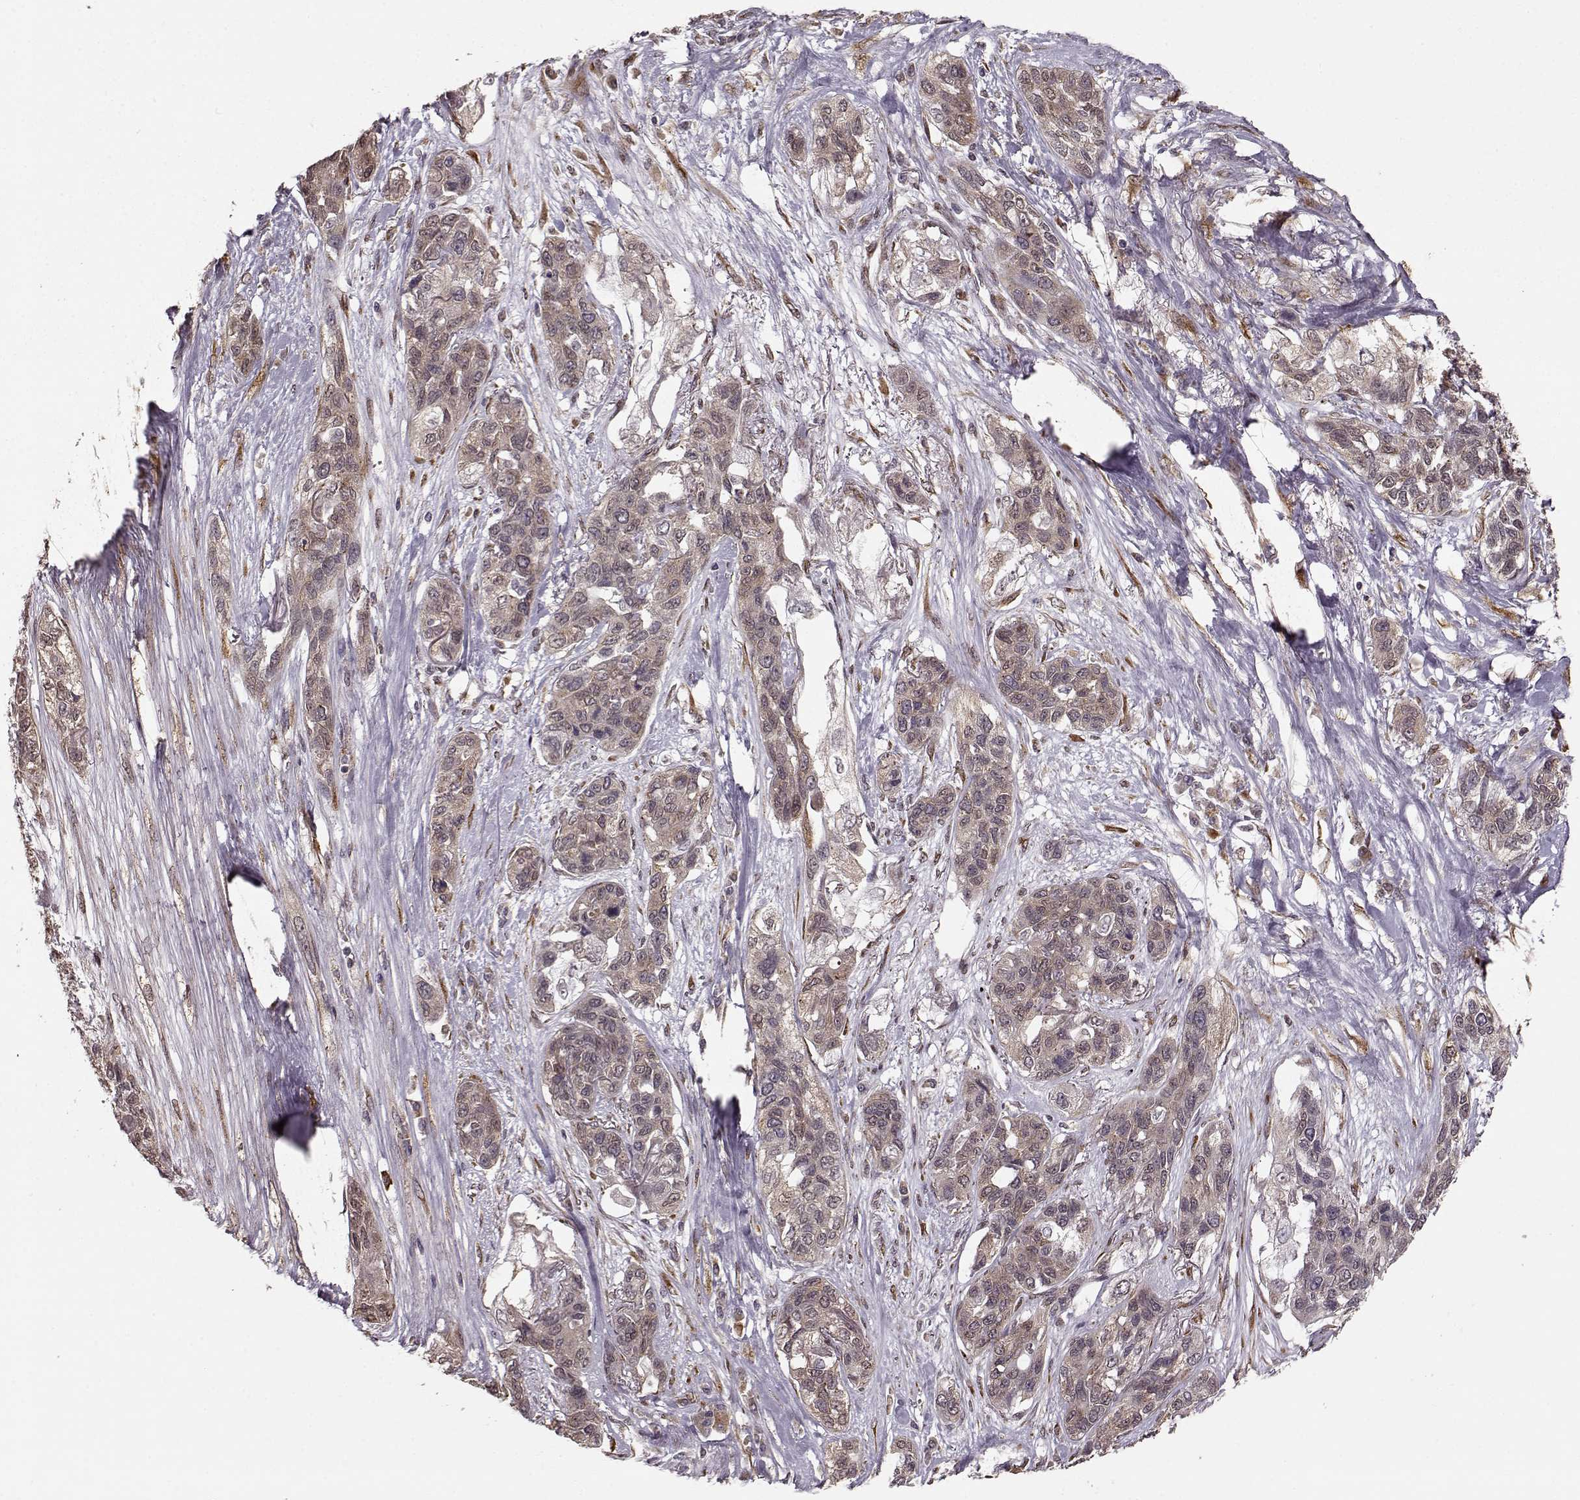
{"staining": {"intensity": "weak", "quantity": "<25%", "location": "cytoplasmic/membranous"}, "tissue": "lung cancer", "cell_type": "Tumor cells", "image_type": "cancer", "snomed": [{"axis": "morphology", "description": "Squamous cell carcinoma, NOS"}, {"axis": "topography", "description": "Lung"}], "caption": "High magnification brightfield microscopy of lung cancer stained with DAB (3,3'-diaminobenzidine) (brown) and counterstained with hematoxylin (blue): tumor cells show no significant staining.", "gene": "YIPF5", "patient": {"sex": "female", "age": 70}}